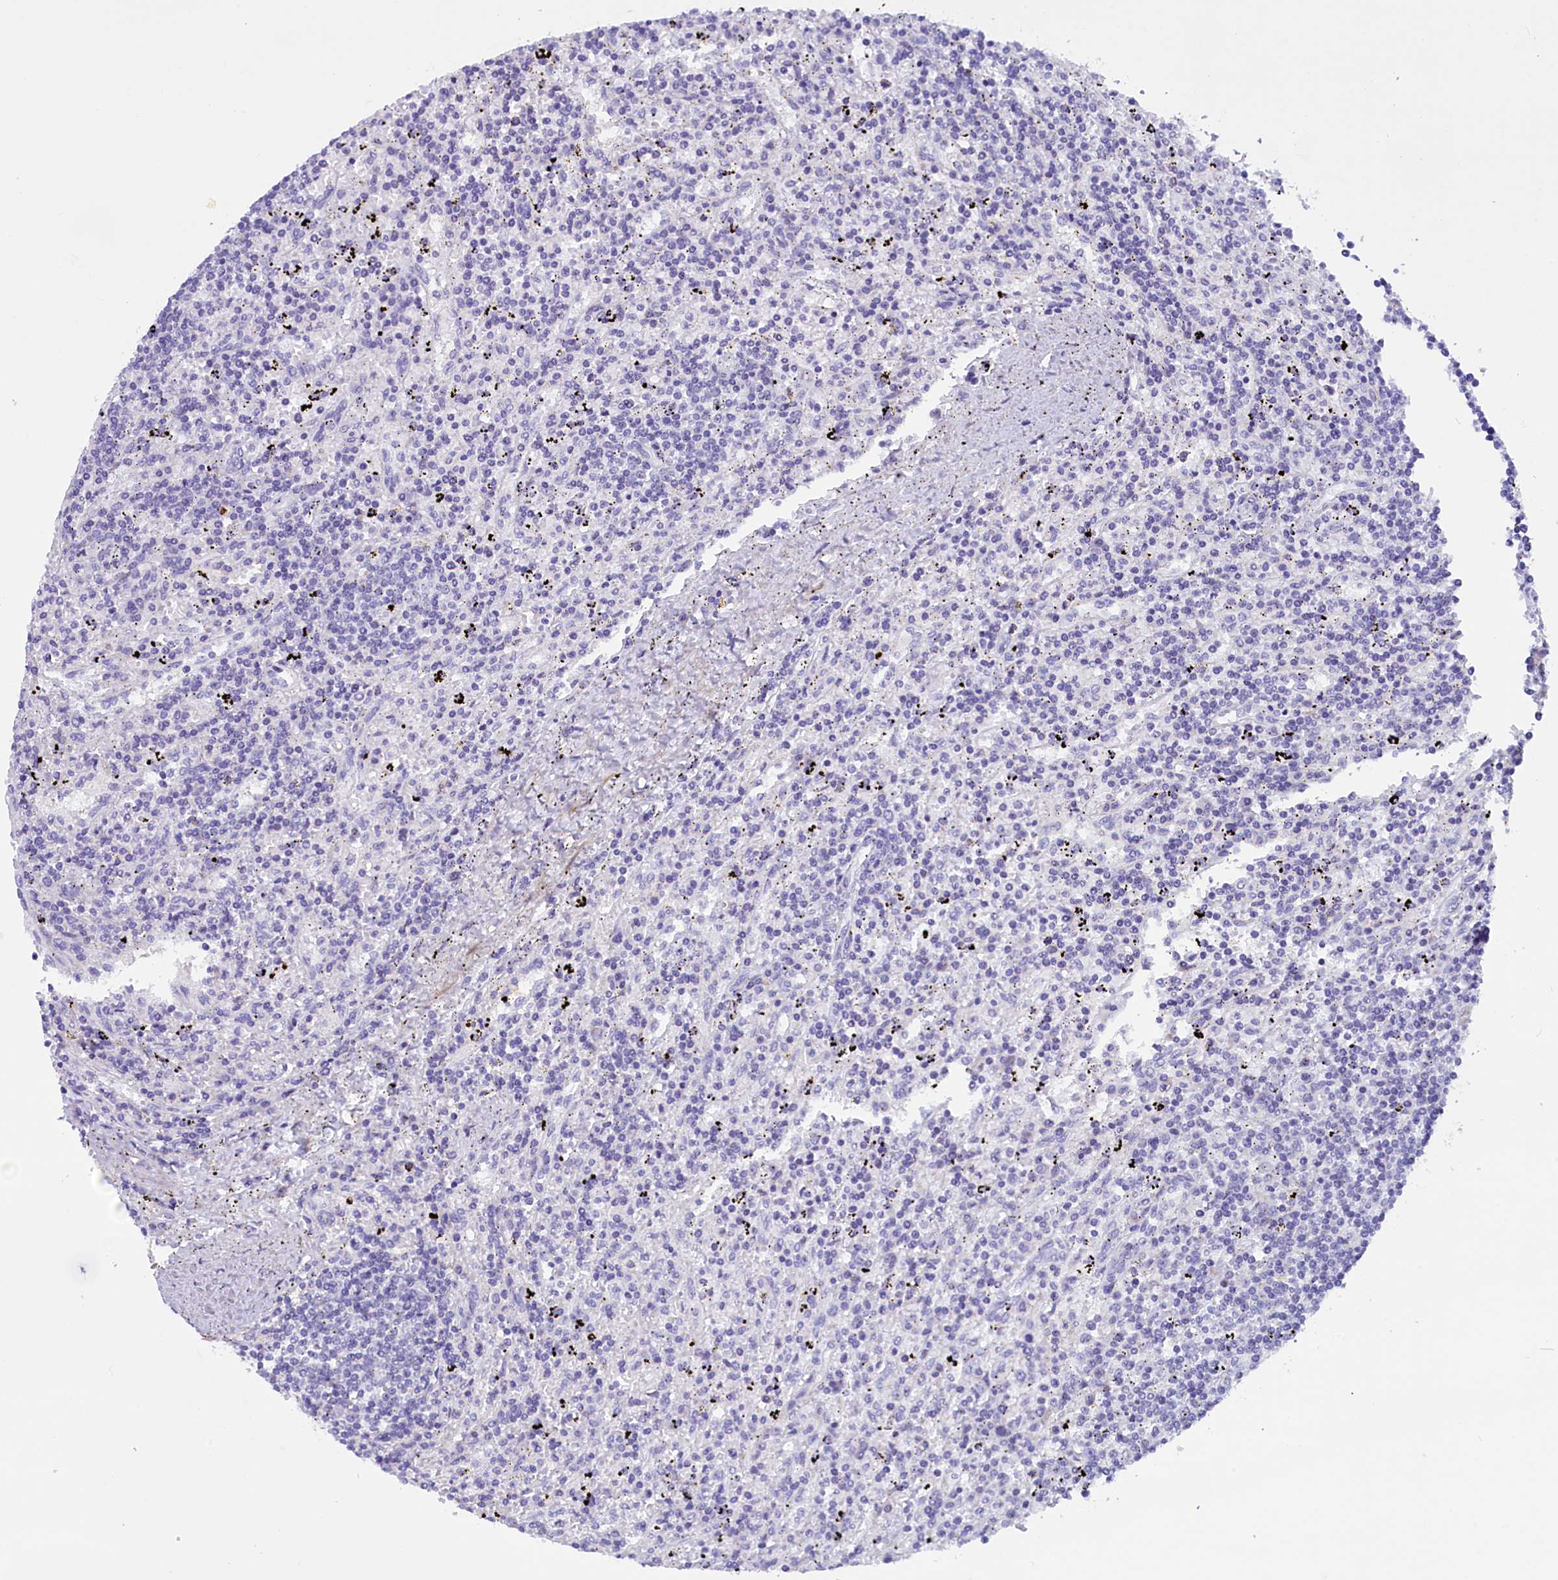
{"staining": {"intensity": "negative", "quantity": "none", "location": "none"}, "tissue": "lymphoma", "cell_type": "Tumor cells", "image_type": "cancer", "snomed": [{"axis": "morphology", "description": "Malignant lymphoma, non-Hodgkin's type, Low grade"}, {"axis": "topography", "description": "Spleen"}], "caption": "Immunohistochemical staining of lymphoma exhibits no significant positivity in tumor cells.", "gene": "RTTN", "patient": {"sex": "male", "age": 76}}